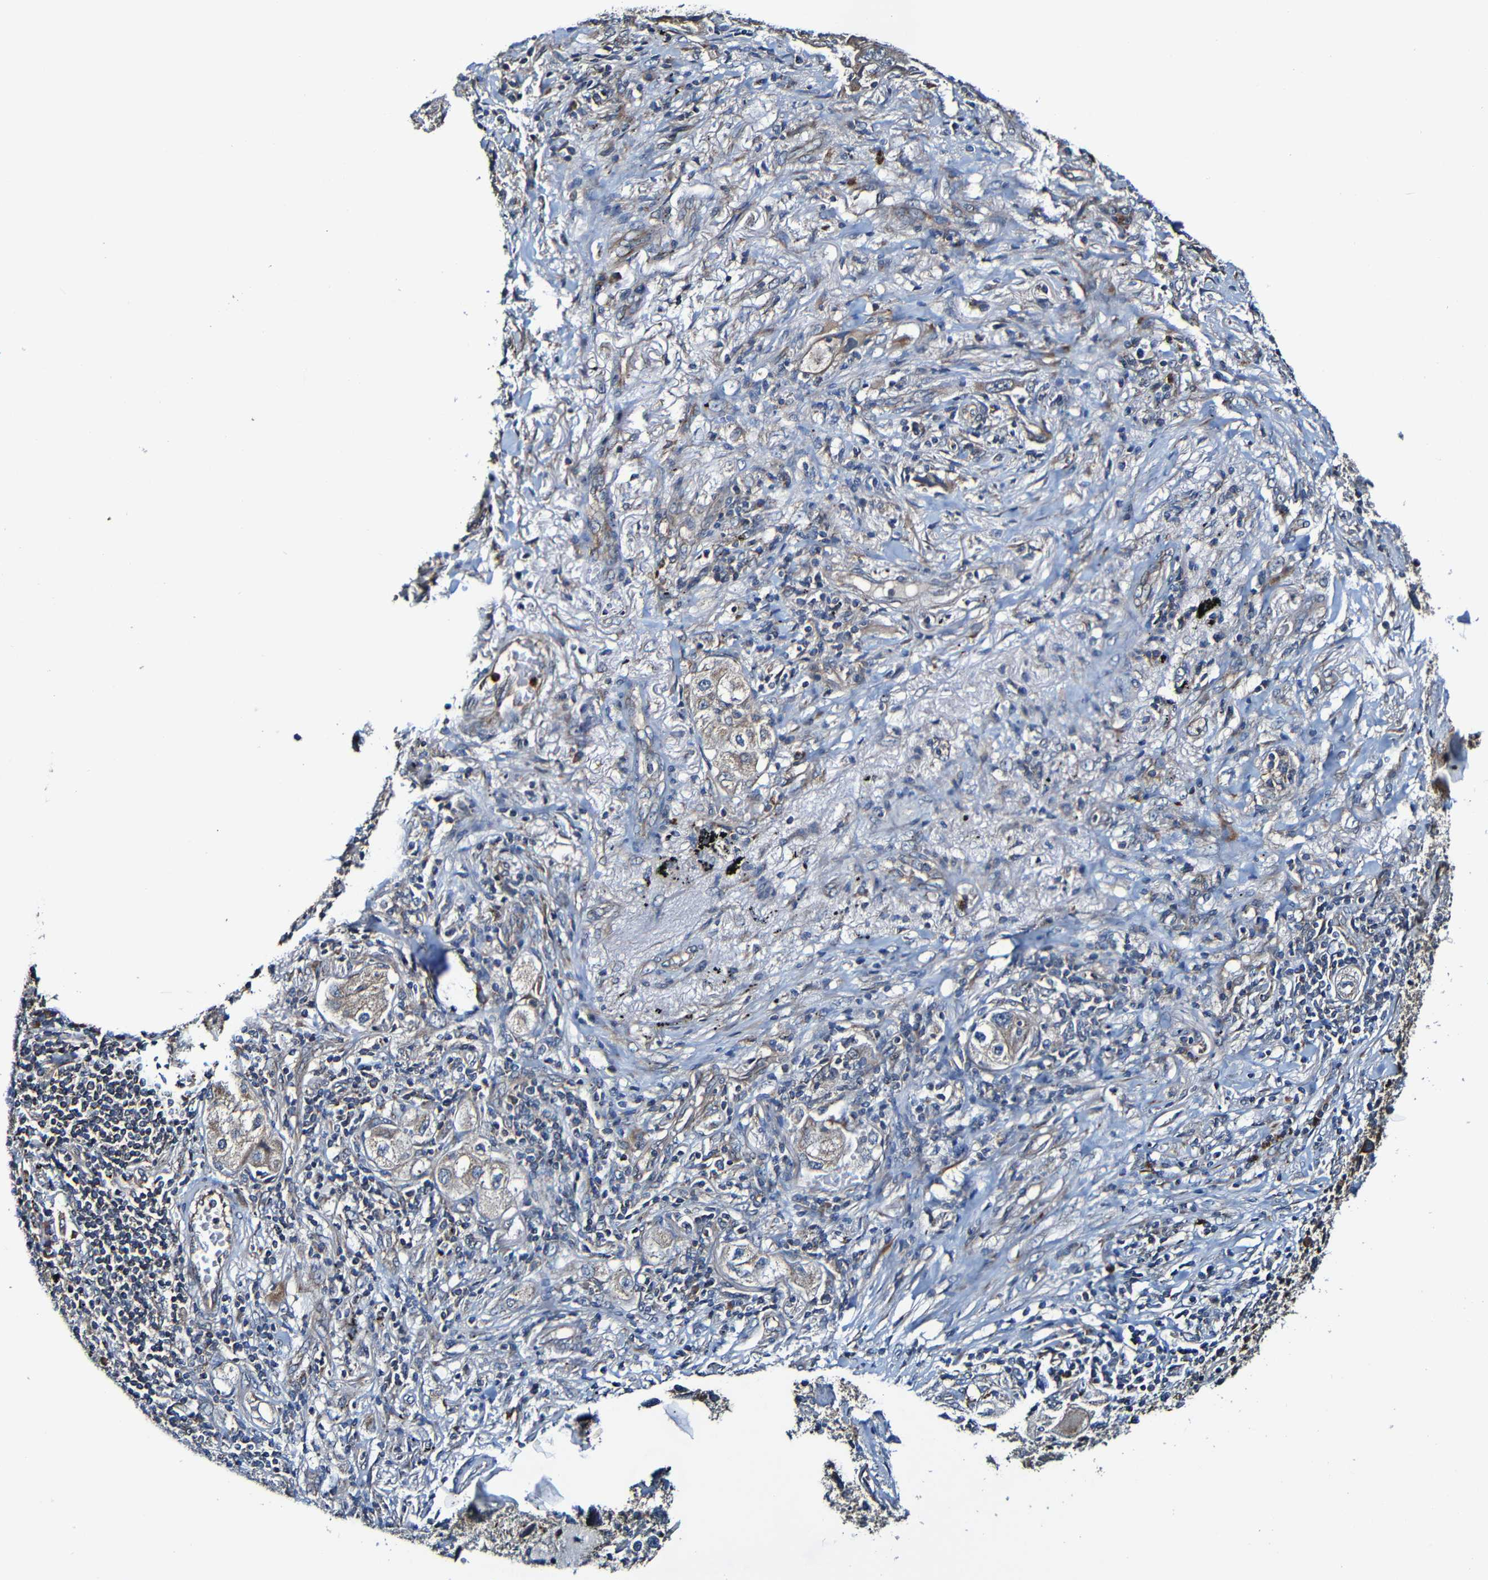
{"staining": {"intensity": "weak", "quantity": ">75%", "location": "cytoplasmic/membranous"}, "tissue": "lung cancer", "cell_type": "Tumor cells", "image_type": "cancer", "snomed": [{"axis": "morphology", "description": "Adenocarcinoma, NOS"}, {"axis": "topography", "description": "Lung"}], "caption": "Human adenocarcinoma (lung) stained for a protein (brown) displays weak cytoplasmic/membranous positive expression in approximately >75% of tumor cells.", "gene": "ADAM15", "patient": {"sex": "female", "age": 65}}